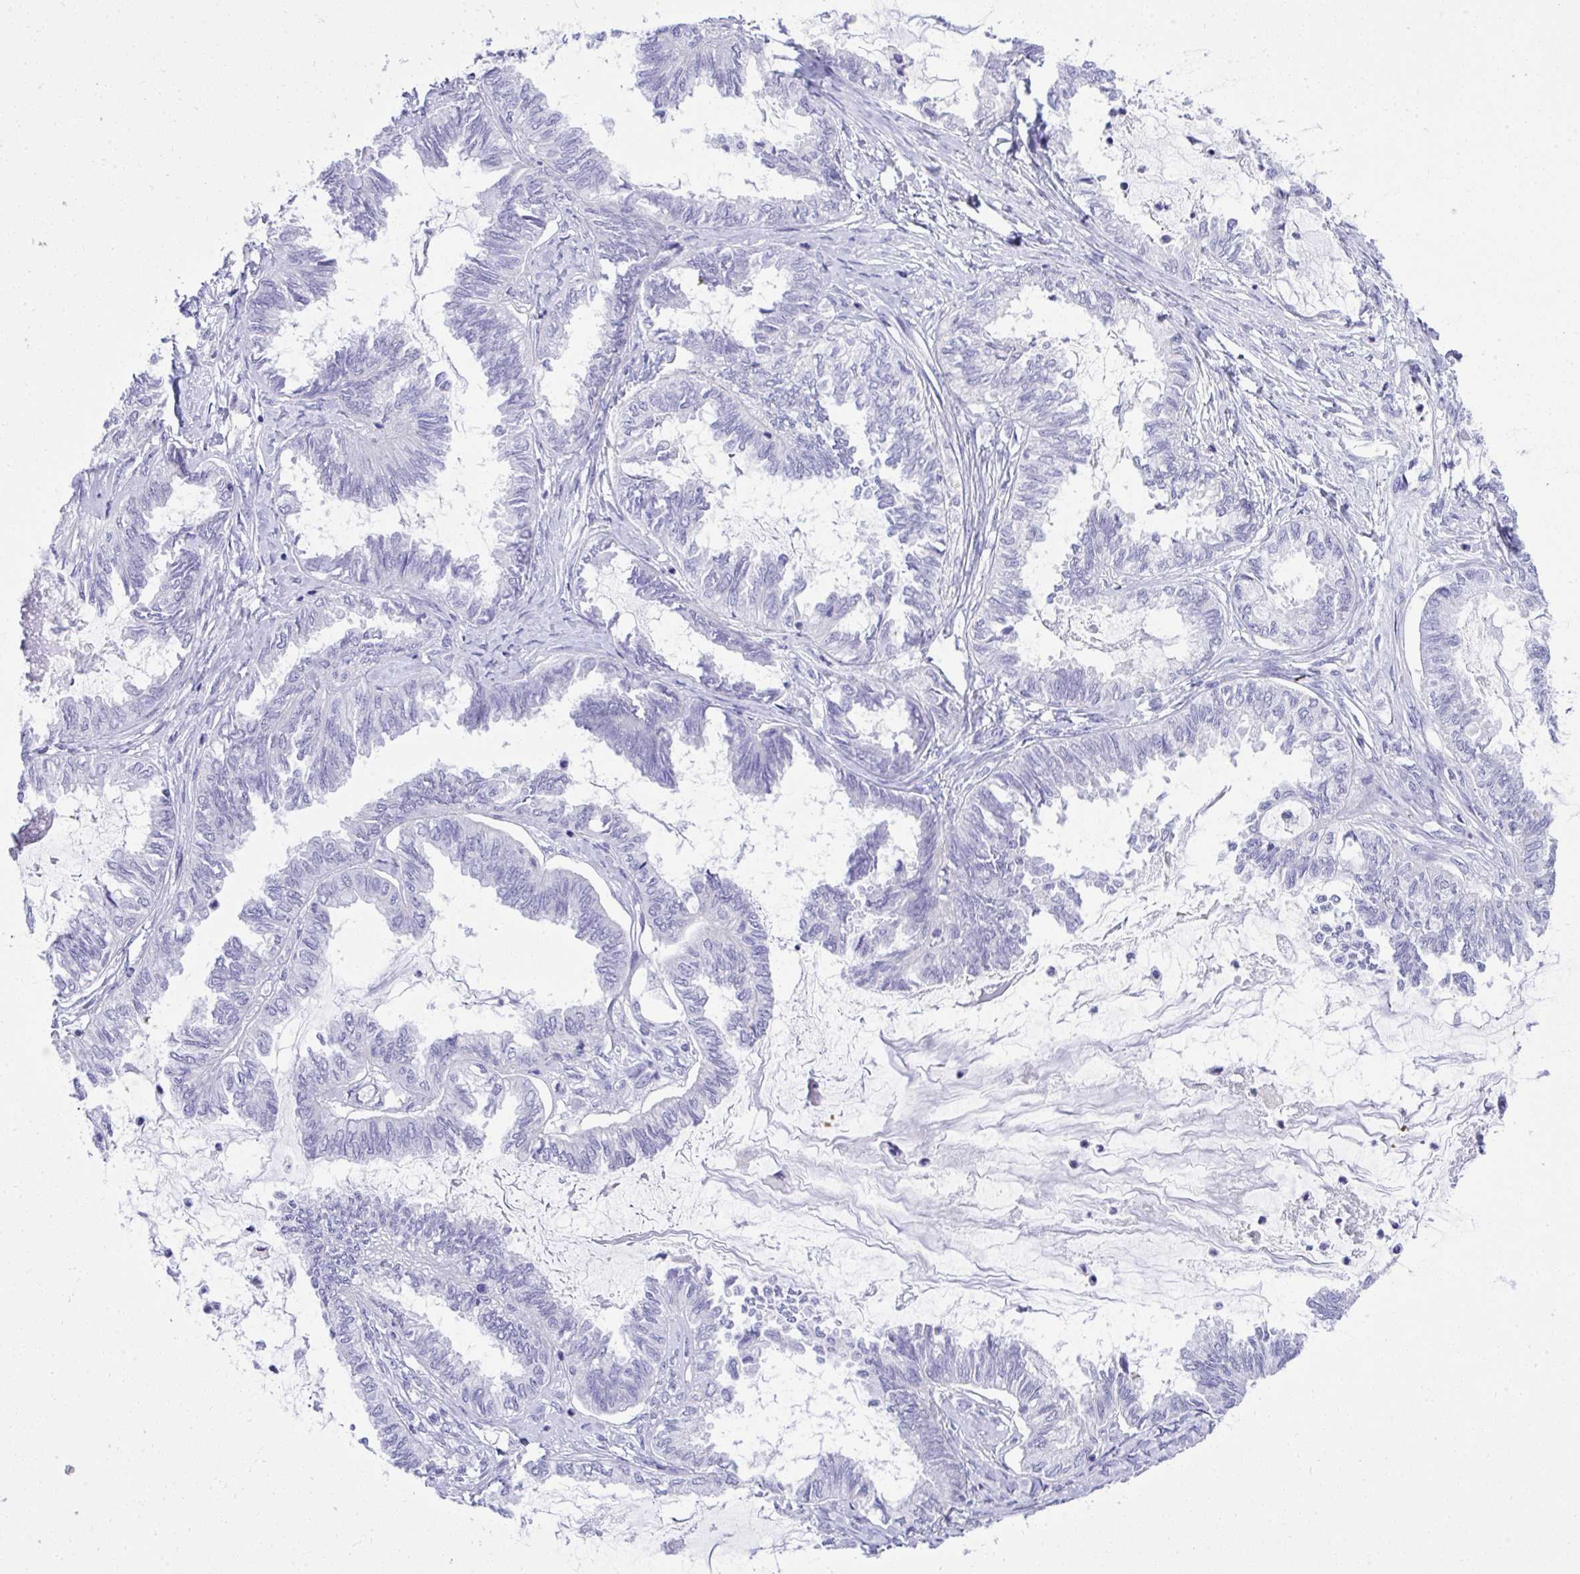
{"staining": {"intensity": "negative", "quantity": "none", "location": "none"}, "tissue": "ovarian cancer", "cell_type": "Tumor cells", "image_type": "cancer", "snomed": [{"axis": "morphology", "description": "Carcinoma, endometroid"}, {"axis": "topography", "description": "Ovary"}], "caption": "Tumor cells are negative for brown protein staining in ovarian cancer (endometroid carcinoma).", "gene": "ST6GALNAC3", "patient": {"sex": "female", "age": 70}}